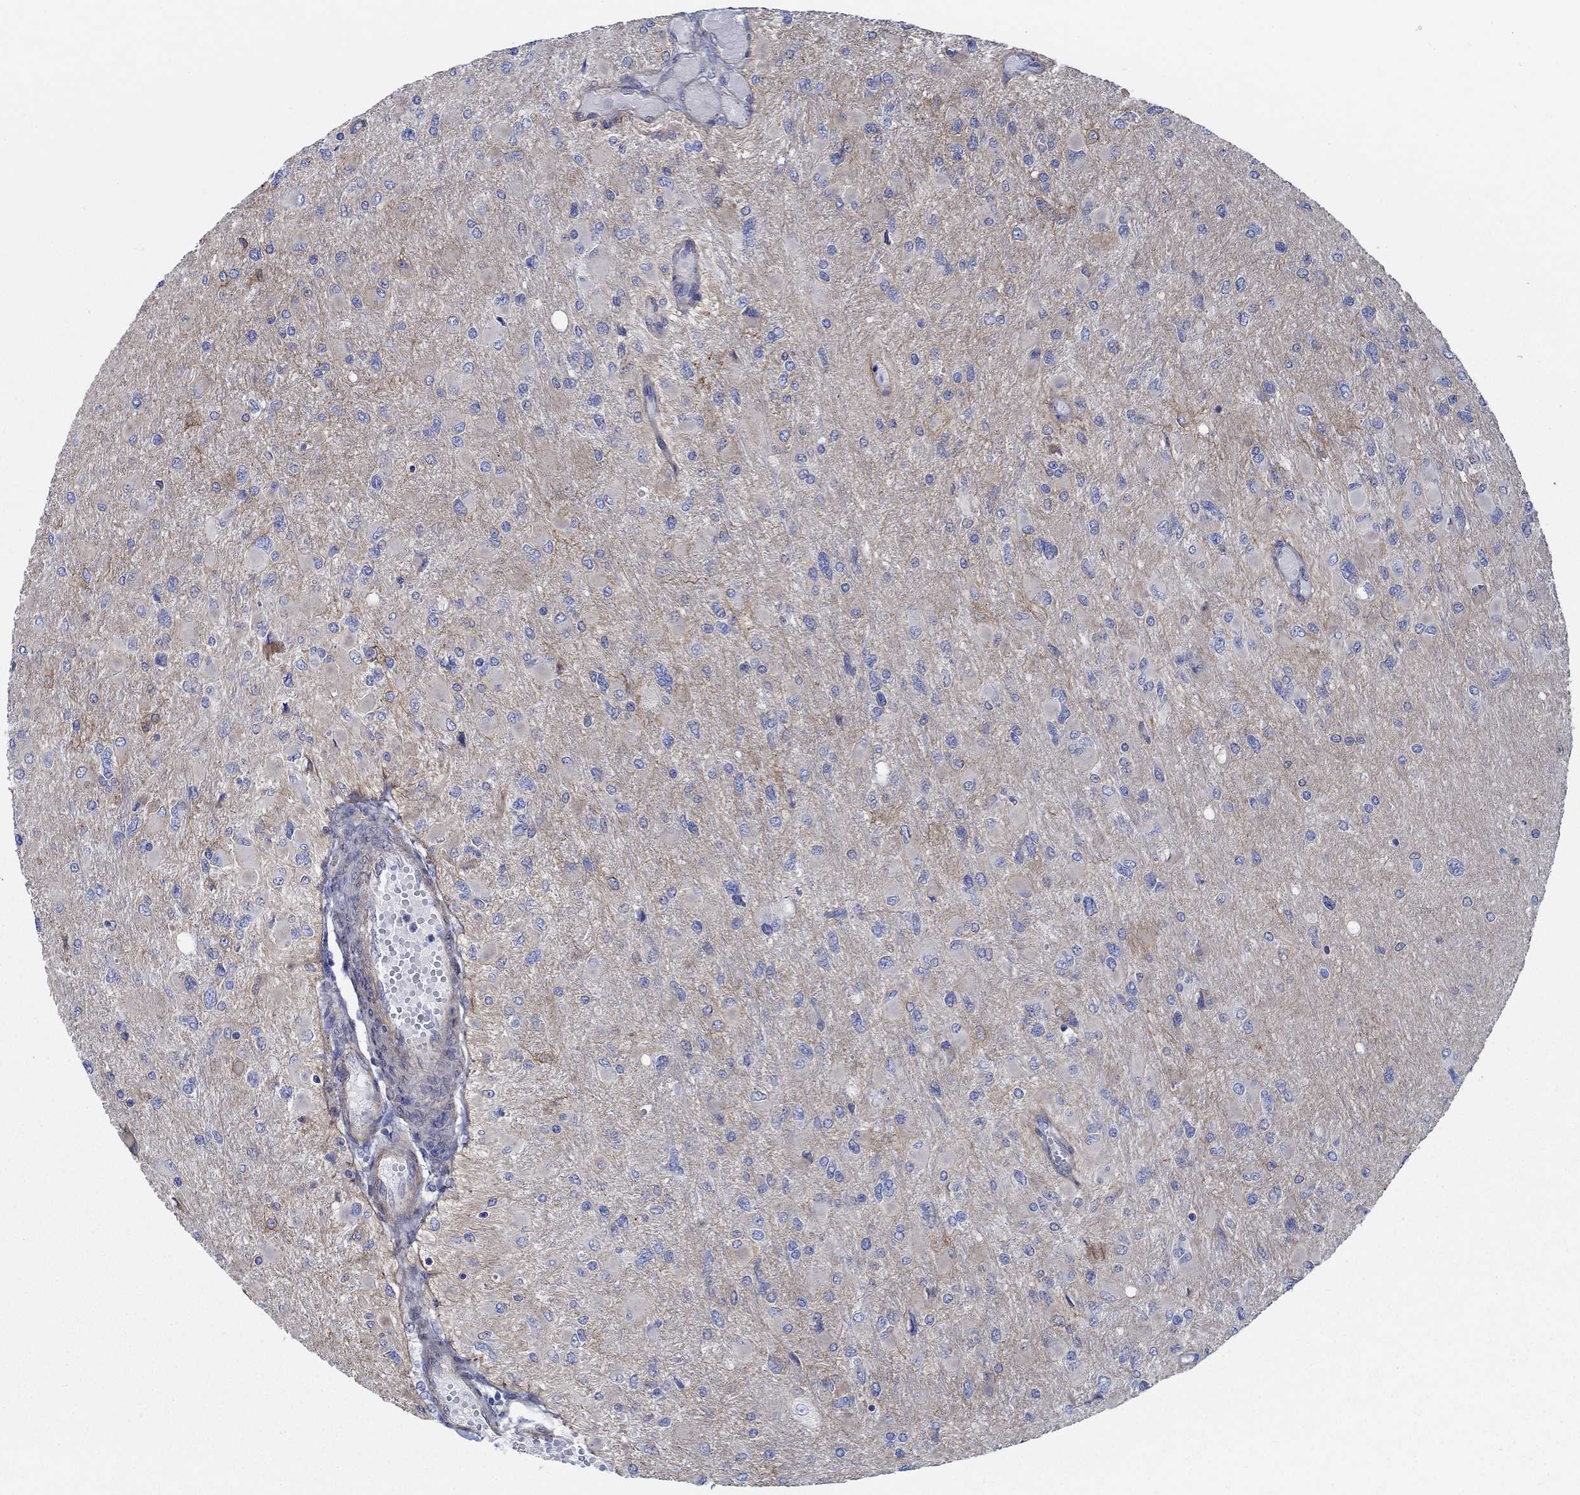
{"staining": {"intensity": "negative", "quantity": "none", "location": "none"}, "tissue": "glioma", "cell_type": "Tumor cells", "image_type": "cancer", "snomed": [{"axis": "morphology", "description": "Glioma, malignant, High grade"}, {"axis": "topography", "description": "Cerebral cortex"}], "caption": "A histopathology image of human malignant glioma (high-grade) is negative for staining in tumor cells. (DAB IHC, high magnification).", "gene": "FMN1", "patient": {"sex": "female", "age": 36}}